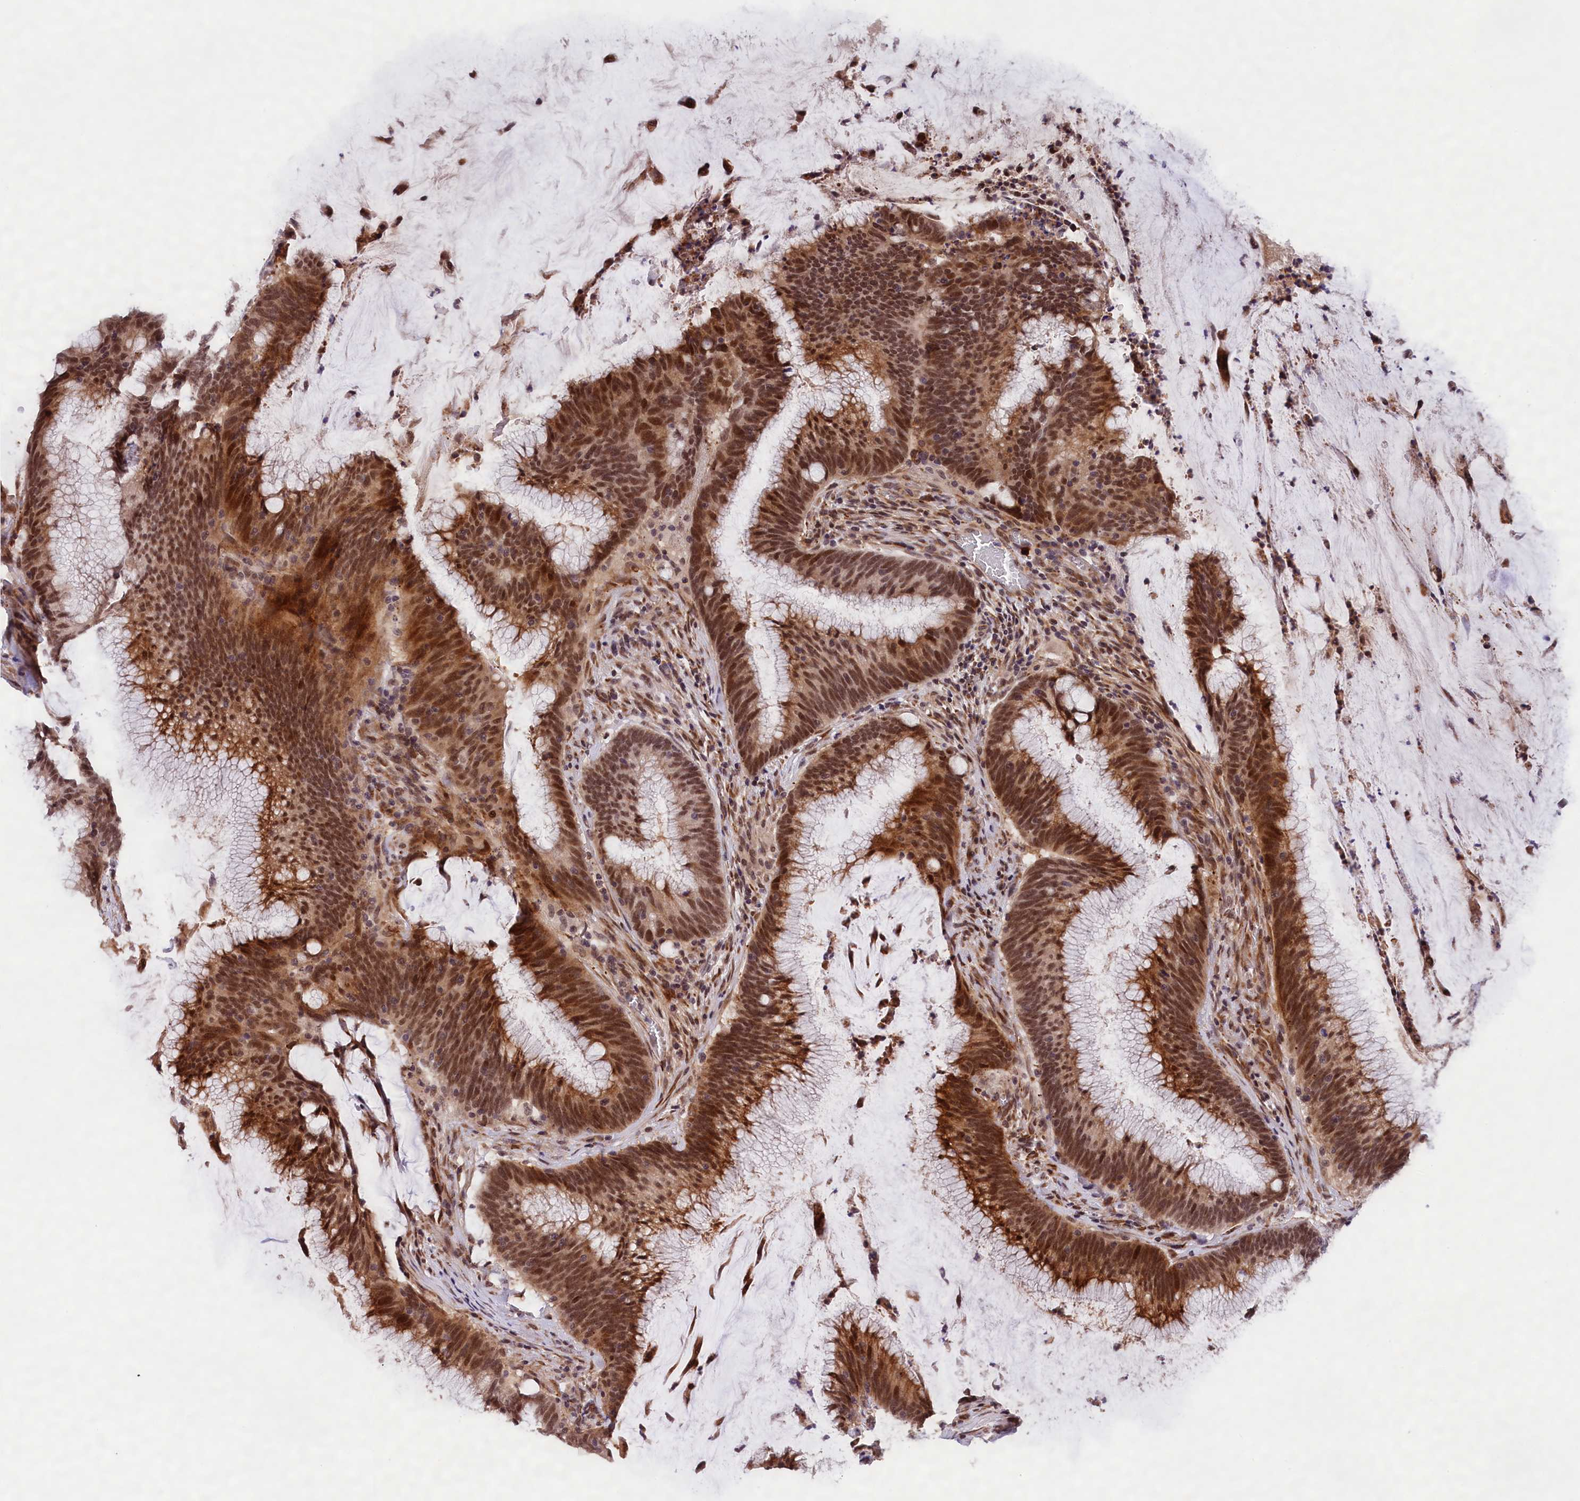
{"staining": {"intensity": "moderate", "quantity": ">75%", "location": "cytoplasmic/membranous,nuclear"}, "tissue": "colorectal cancer", "cell_type": "Tumor cells", "image_type": "cancer", "snomed": [{"axis": "morphology", "description": "Adenocarcinoma, NOS"}, {"axis": "topography", "description": "Rectum"}], "caption": "A brown stain highlights moderate cytoplasmic/membranous and nuclear positivity of a protein in colorectal adenocarcinoma tumor cells.", "gene": "FBXO45", "patient": {"sex": "female", "age": 77}}